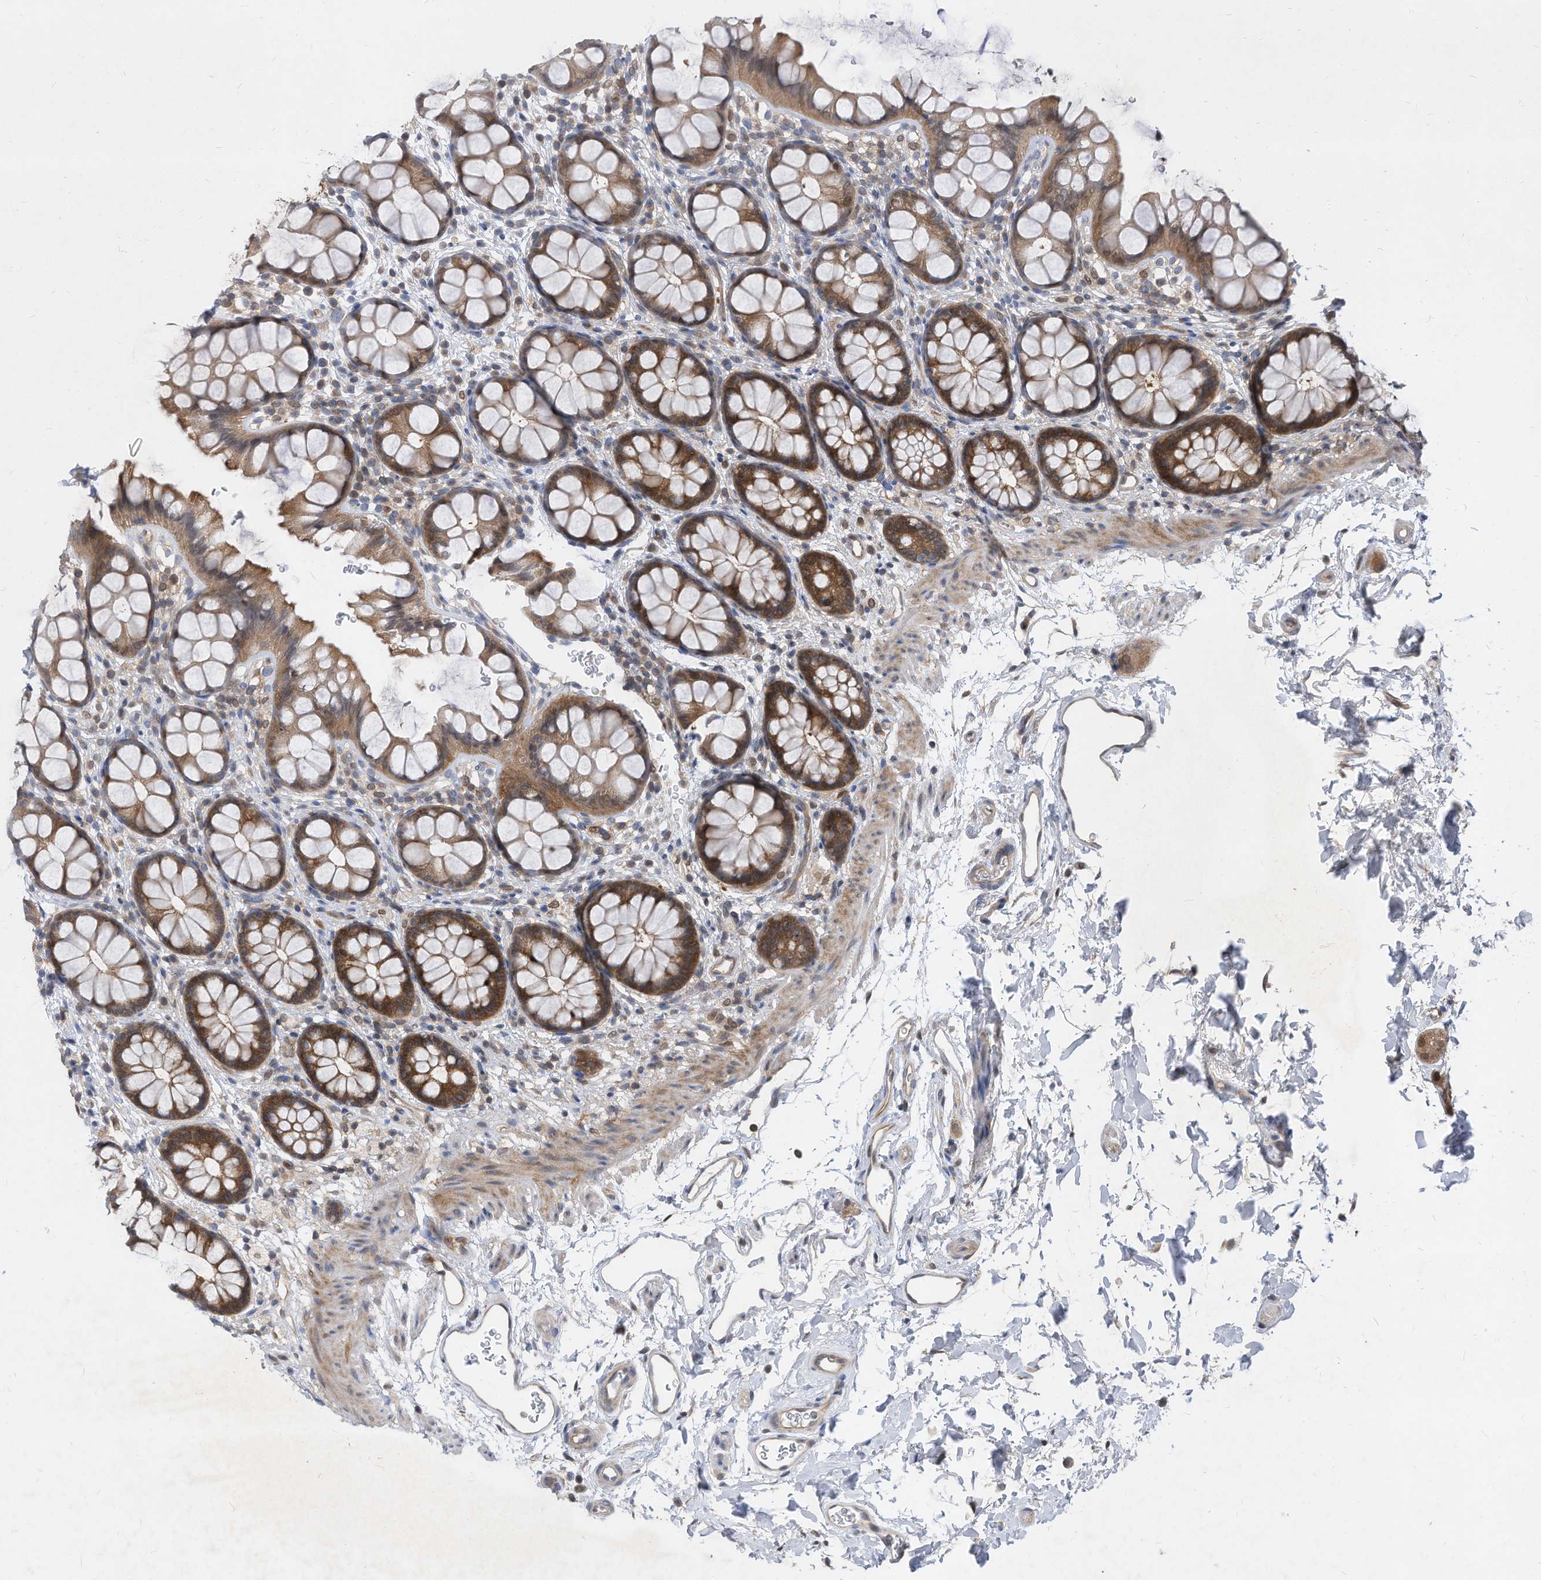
{"staining": {"intensity": "moderate", "quantity": ">75%", "location": "cytoplasmic/membranous"}, "tissue": "rectum", "cell_type": "Glandular cells", "image_type": "normal", "snomed": [{"axis": "morphology", "description": "Normal tissue, NOS"}, {"axis": "topography", "description": "Rectum"}], "caption": "Immunohistochemistry (IHC) image of unremarkable rectum: human rectum stained using immunohistochemistry exhibits medium levels of moderate protein expression localized specifically in the cytoplasmic/membranous of glandular cells, appearing as a cytoplasmic/membranous brown color.", "gene": "KPNB1", "patient": {"sex": "female", "age": 65}}